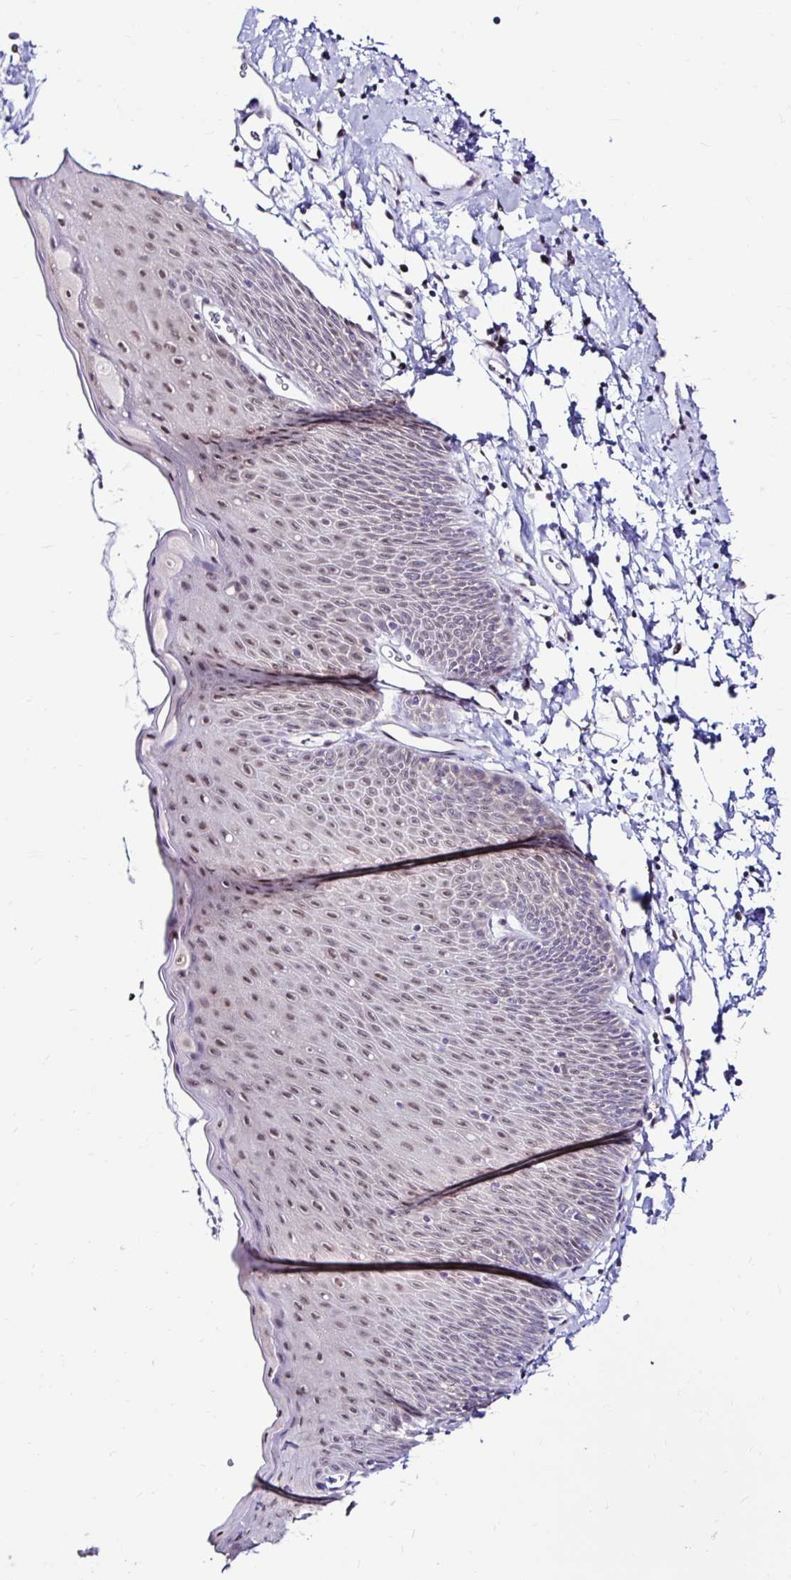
{"staining": {"intensity": "moderate", "quantity": "25%-75%", "location": "nuclear"}, "tissue": "skin", "cell_type": "Epidermal cells", "image_type": "normal", "snomed": [{"axis": "morphology", "description": "Normal tissue, NOS"}, {"axis": "topography", "description": "Anal"}], "caption": "Protein staining of normal skin displays moderate nuclear staining in approximately 25%-75% of epidermal cells. (DAB (3,3'-diaminobenzidine) IHC, brown staining for protein, blue staining for nuclei).", "gene": "PSMD3", "patient": {"sex": "male", "age": 53}}